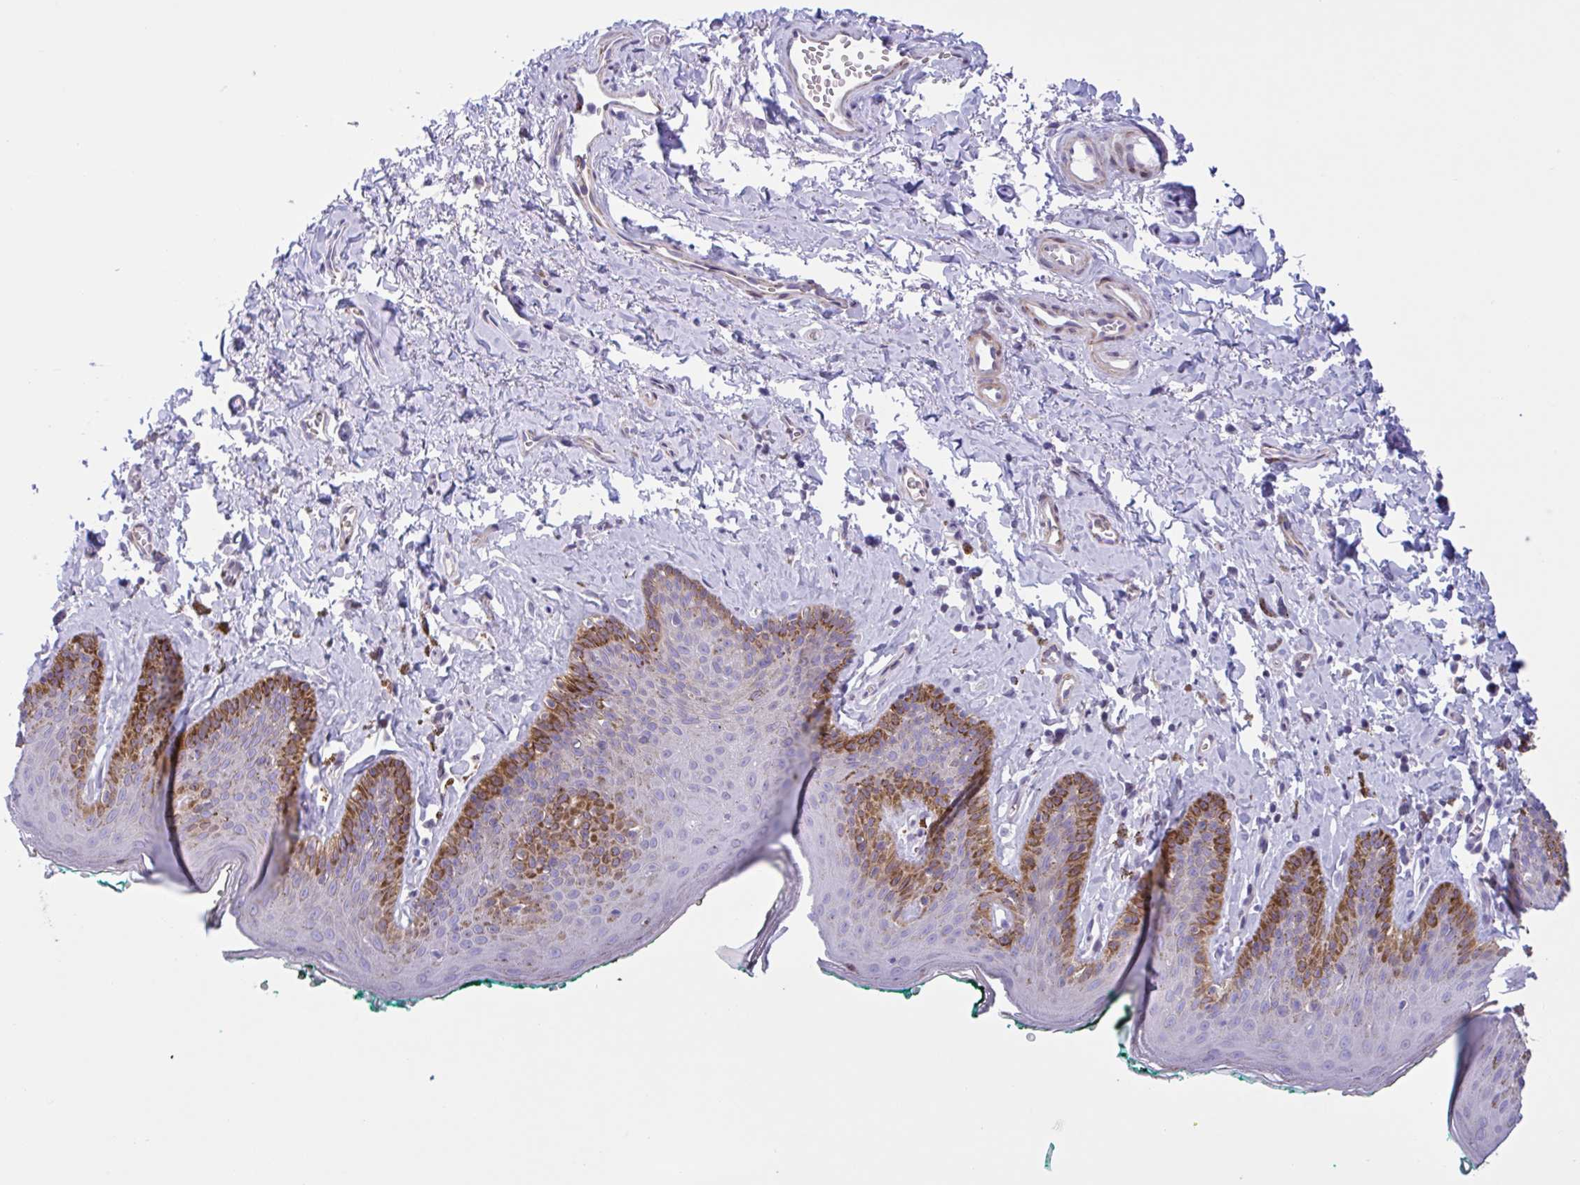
{"staining": {"intensity": "moderate", "quantity": "<25%", "location": "cytoplasmic/membranous"}, "tissue": "skin", "cell_type": "Epidermal cells", "image_type": "normal", "snomed": [{"axis": "morphology", "description": "Normal tissue, NOS"}, {"axis": "topography", "description": "Vulva"}, {"axis": "topography", "description": "Peripheral nerve tissue"}], "caption": "Skin was stained to show a protein in brown. There is low levels of moderate cytoplasmic/membranous positivity in about <25% of epidermal cells. Nuclei are stained in blue.", "gene": "AHCYL2", "patient": {"sex": "female", "age": 66}}